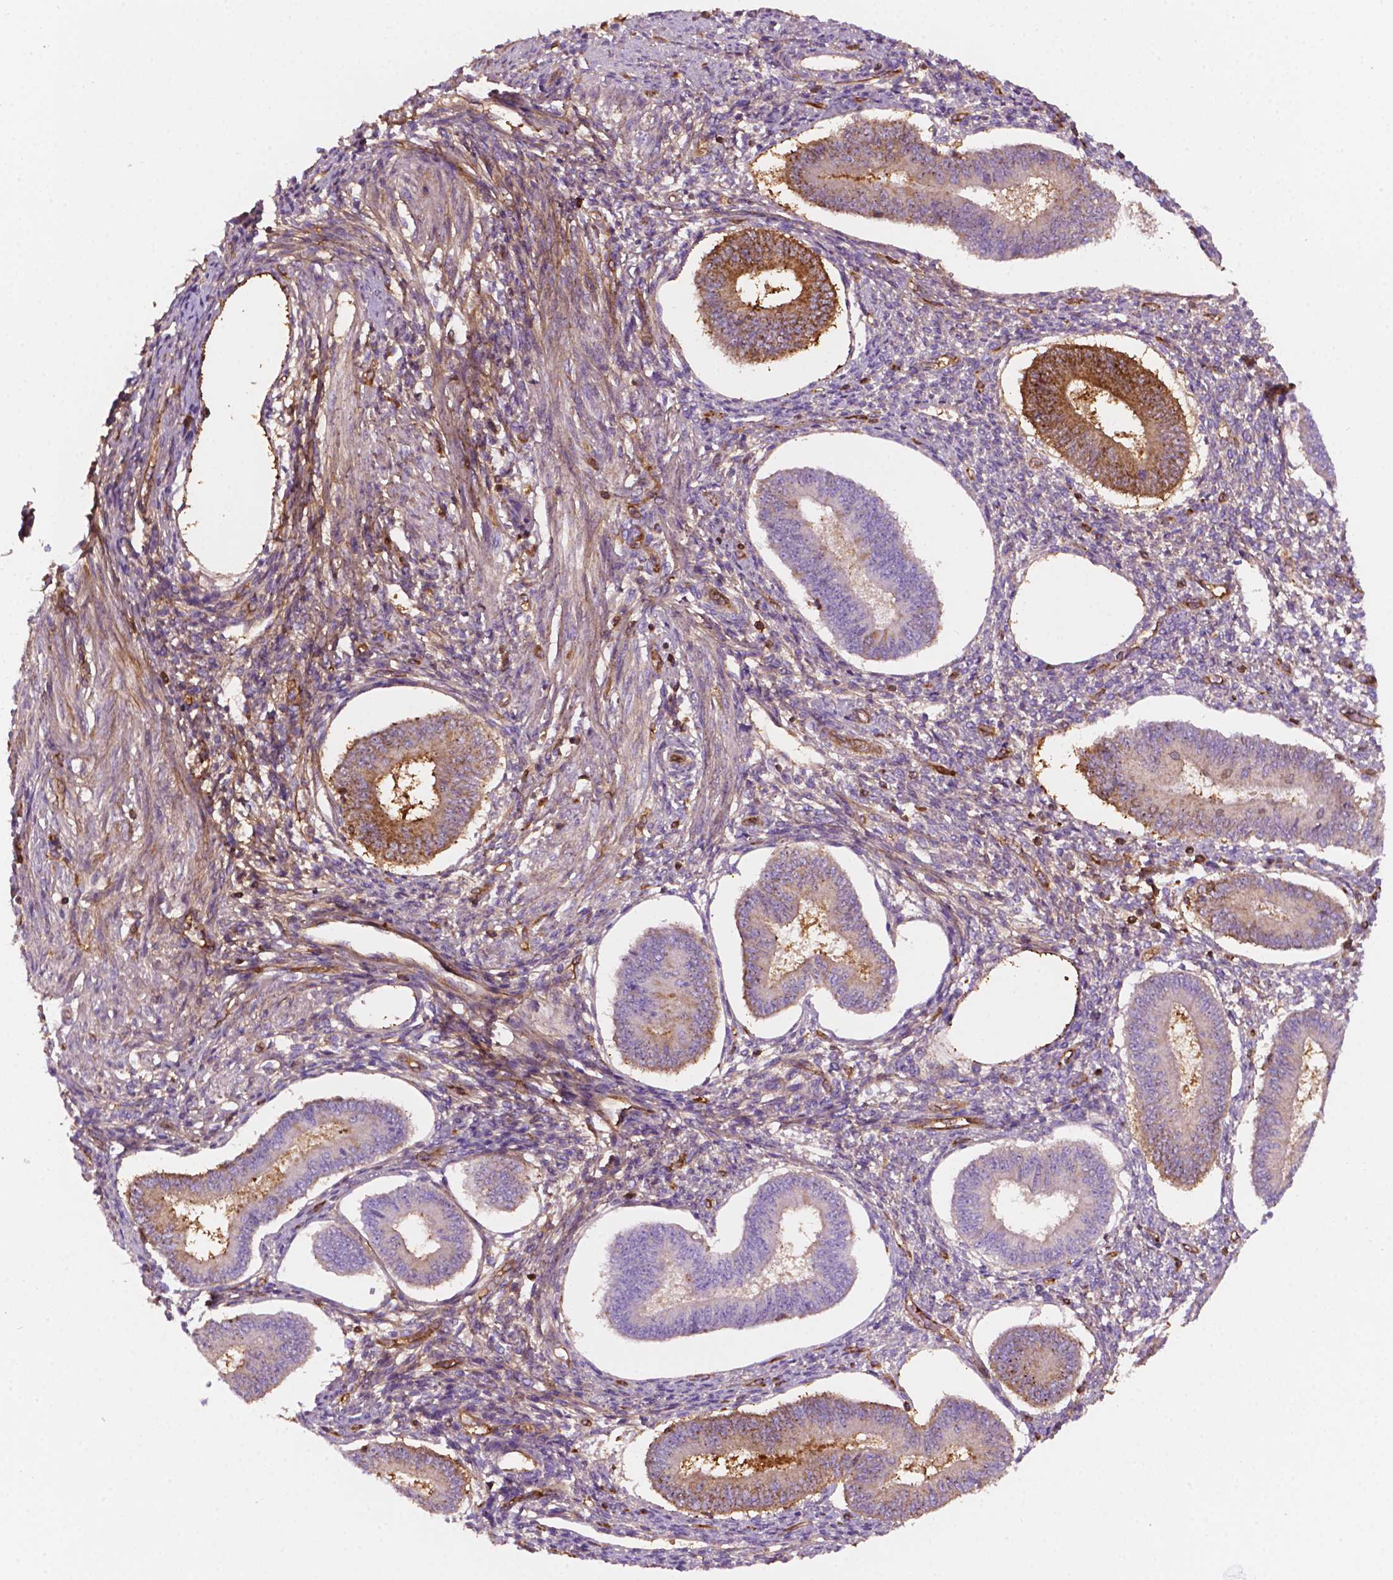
{"staining": {"intensity": "weak", "quantity": "25%-75%", "location": "cytoplasmic/membranous"}, "tissue": "endometrium", "cell_type": "Cells in endometrial stroma", "image_type": "normal", "snomed": [{"axis": "morphology", "description": "Normal tissue, NOS"}, {"axis": "topography", "description": "Endometrium"}], "caption": "Immunohistochemistry (IHC) image of normal endometrium: human endometrium stained using immunohistochemistry (IHC) exhibits low levels of weak protein expression localized specifically in the cytoplasmic/membranous of cells in endometrial stroma, appearing as a cytoplasmic/membranous brown color.", "gene": "DCN", "patient": {"sex": "female", "age": 42}}